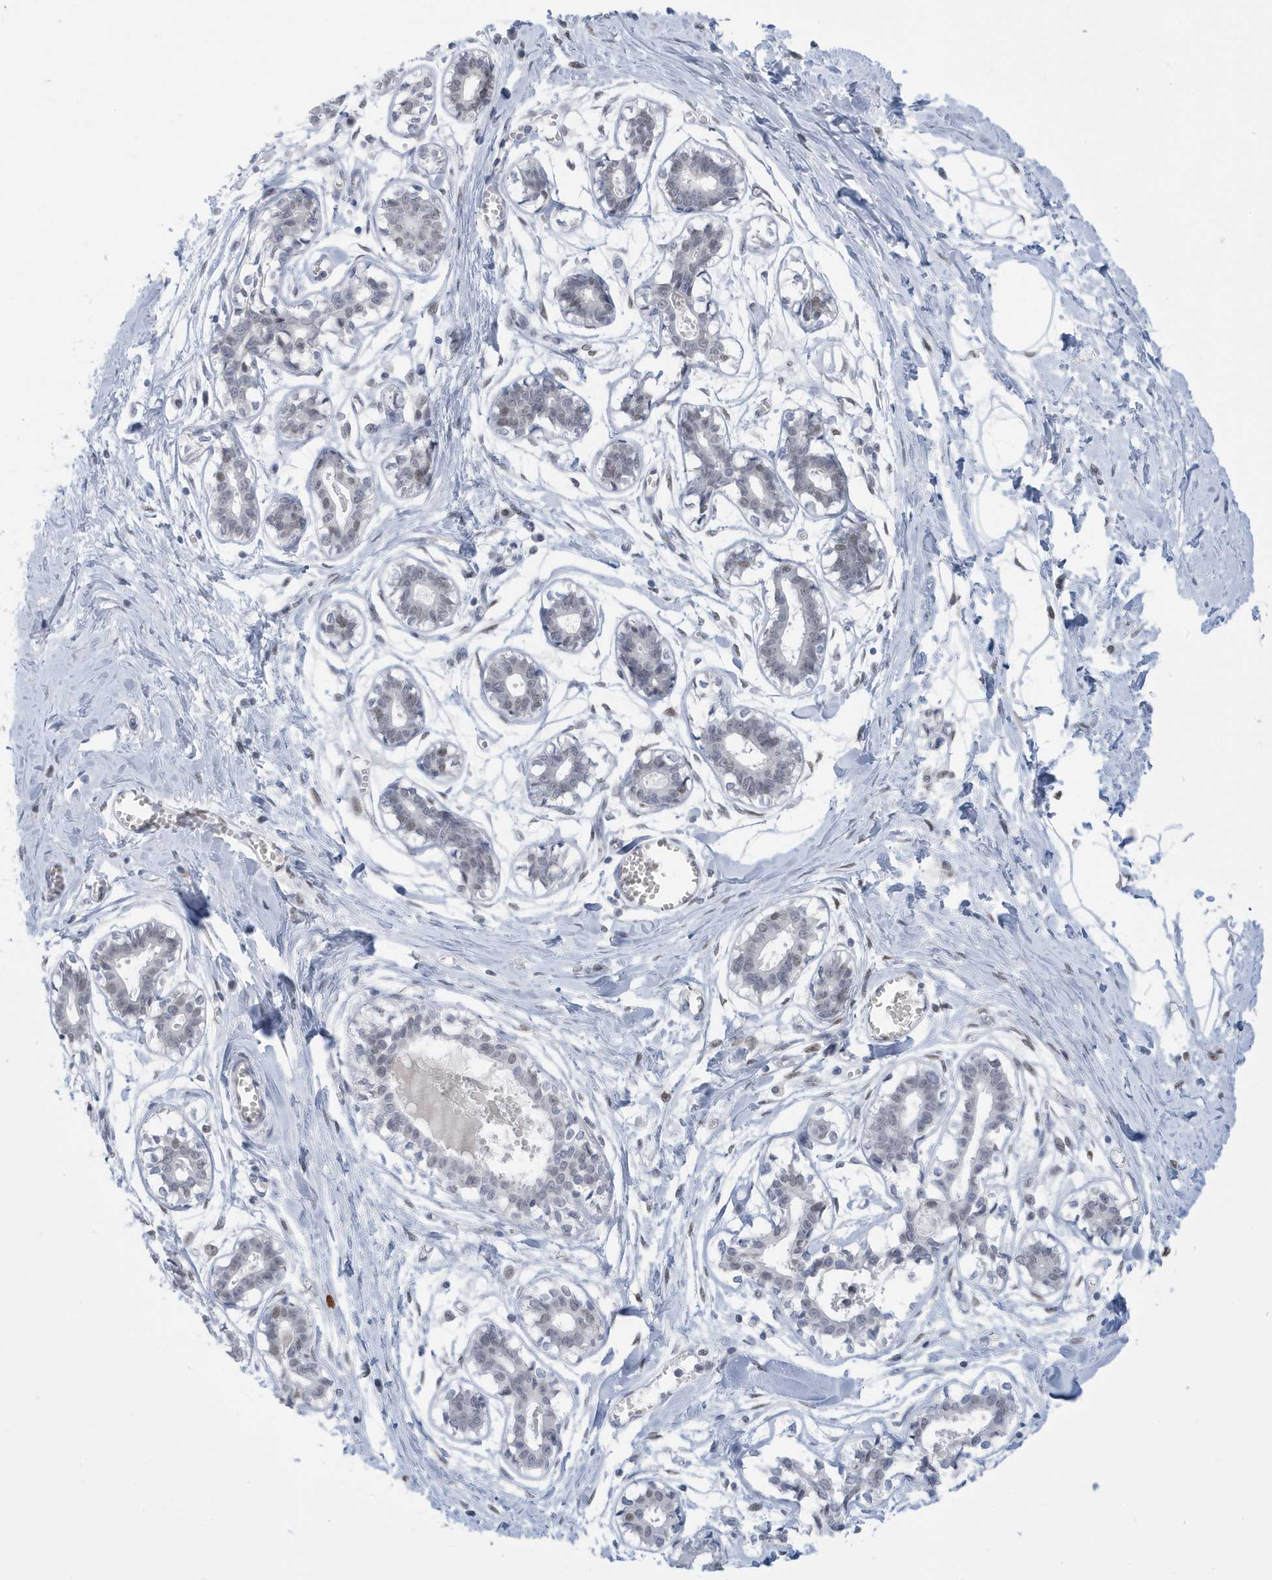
{"staining": {"intensity": "moderate", "quantity": ">75%", "location": "nuclear"}, "tissue": "breast", "cell_type": "Adipocytes", "image_type": "normal", "snomed": [{"axis": "morphology", "description": "Normal tissue, NOS"}, {"axis": "topography", "description": "Breast"}], "caption": "This photomicrograph shows IHC staining of unremarkable breast, with medium moderate nuclear expression in approximately >75% of adipocytes.", "gene": "PCYT1A", "patient": {"sex": "female", "age": 27}}